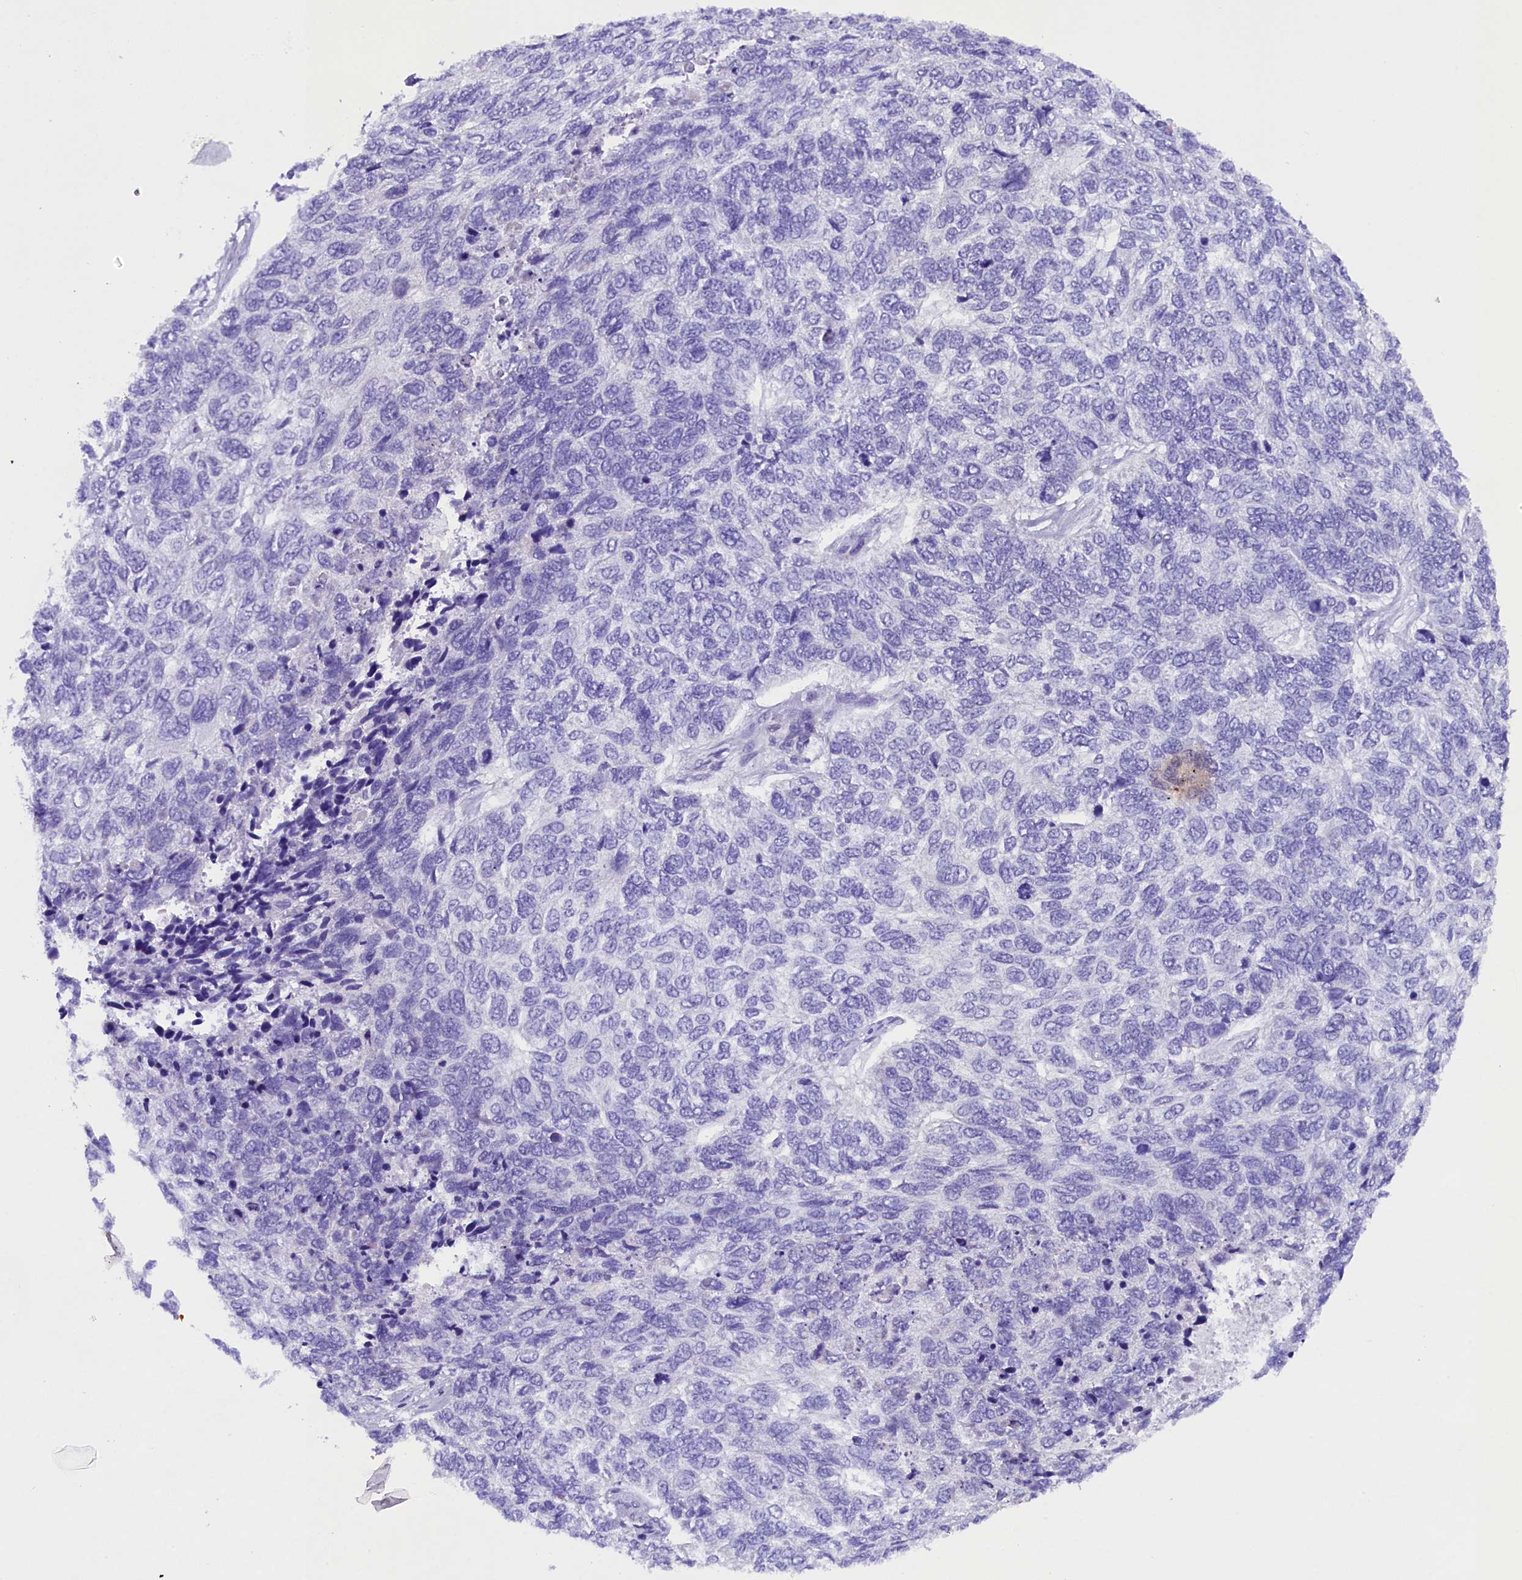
{"staining": {"intensity": "negative", "quantity": "none", "location": "none"}, "tissue": "skin cancer", "cell_type": "Tumor cells", "image_type": "cancer", "snomed": [{"axis": "morphology", "description": "Basal cell carcinoma"}, {"axis": "topography", "description": "Skin"}], "caption": "Protein analysis of skin cancer displays no significant positivity in tumor cells. The staining was performed using DAB (3,3'-diaminobenzidine) to visualize the protein expression in brown, while the nuclei were stained in blue with hematoxylin (Magnification: 20x).", "gene": "SOD3", "patient": {"sex": "female", "age": 65}}